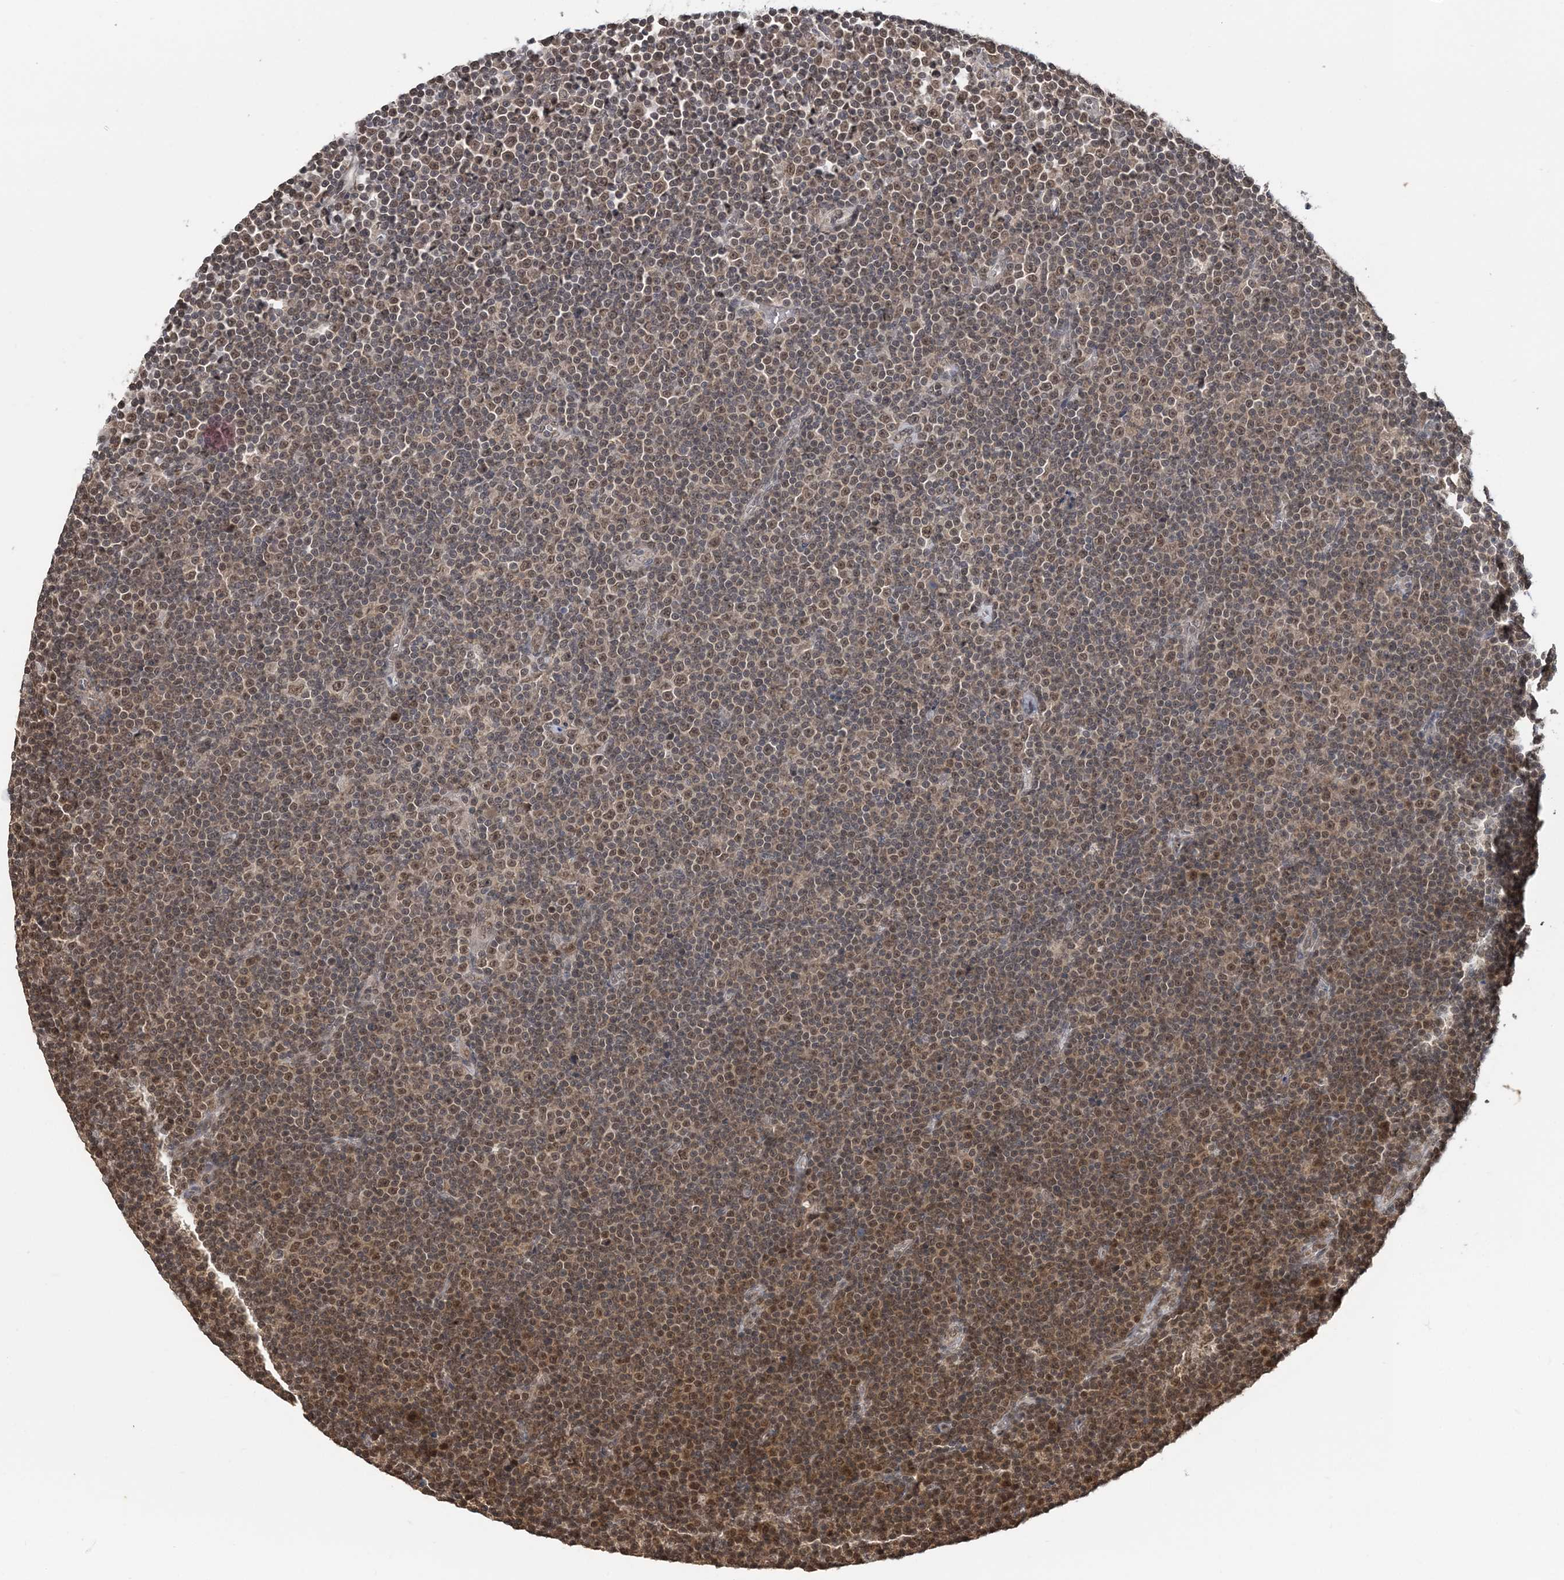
{"staining": {"intensity": "moderate", "quantity": "25%-75%", "location": "nuclear"}, "tissue": "lymphoma", "cell_type": "Tumor cells", "image_type": "cancer", "snomed": [{"axis": "morphology", "description": "Malignant lymphoma, non-Hodgkin's type, Low grade"}, {"axis": "topography", "description": "Lymph node"}], "caption": "Lymphoma was stained to show a protein in brown. There is medium levels of moderate nuclear positivity in approximately 25%-75% of tumor cells.", "gene": "TSHZ2", "patient": {"sex": "female", "age": 67}}